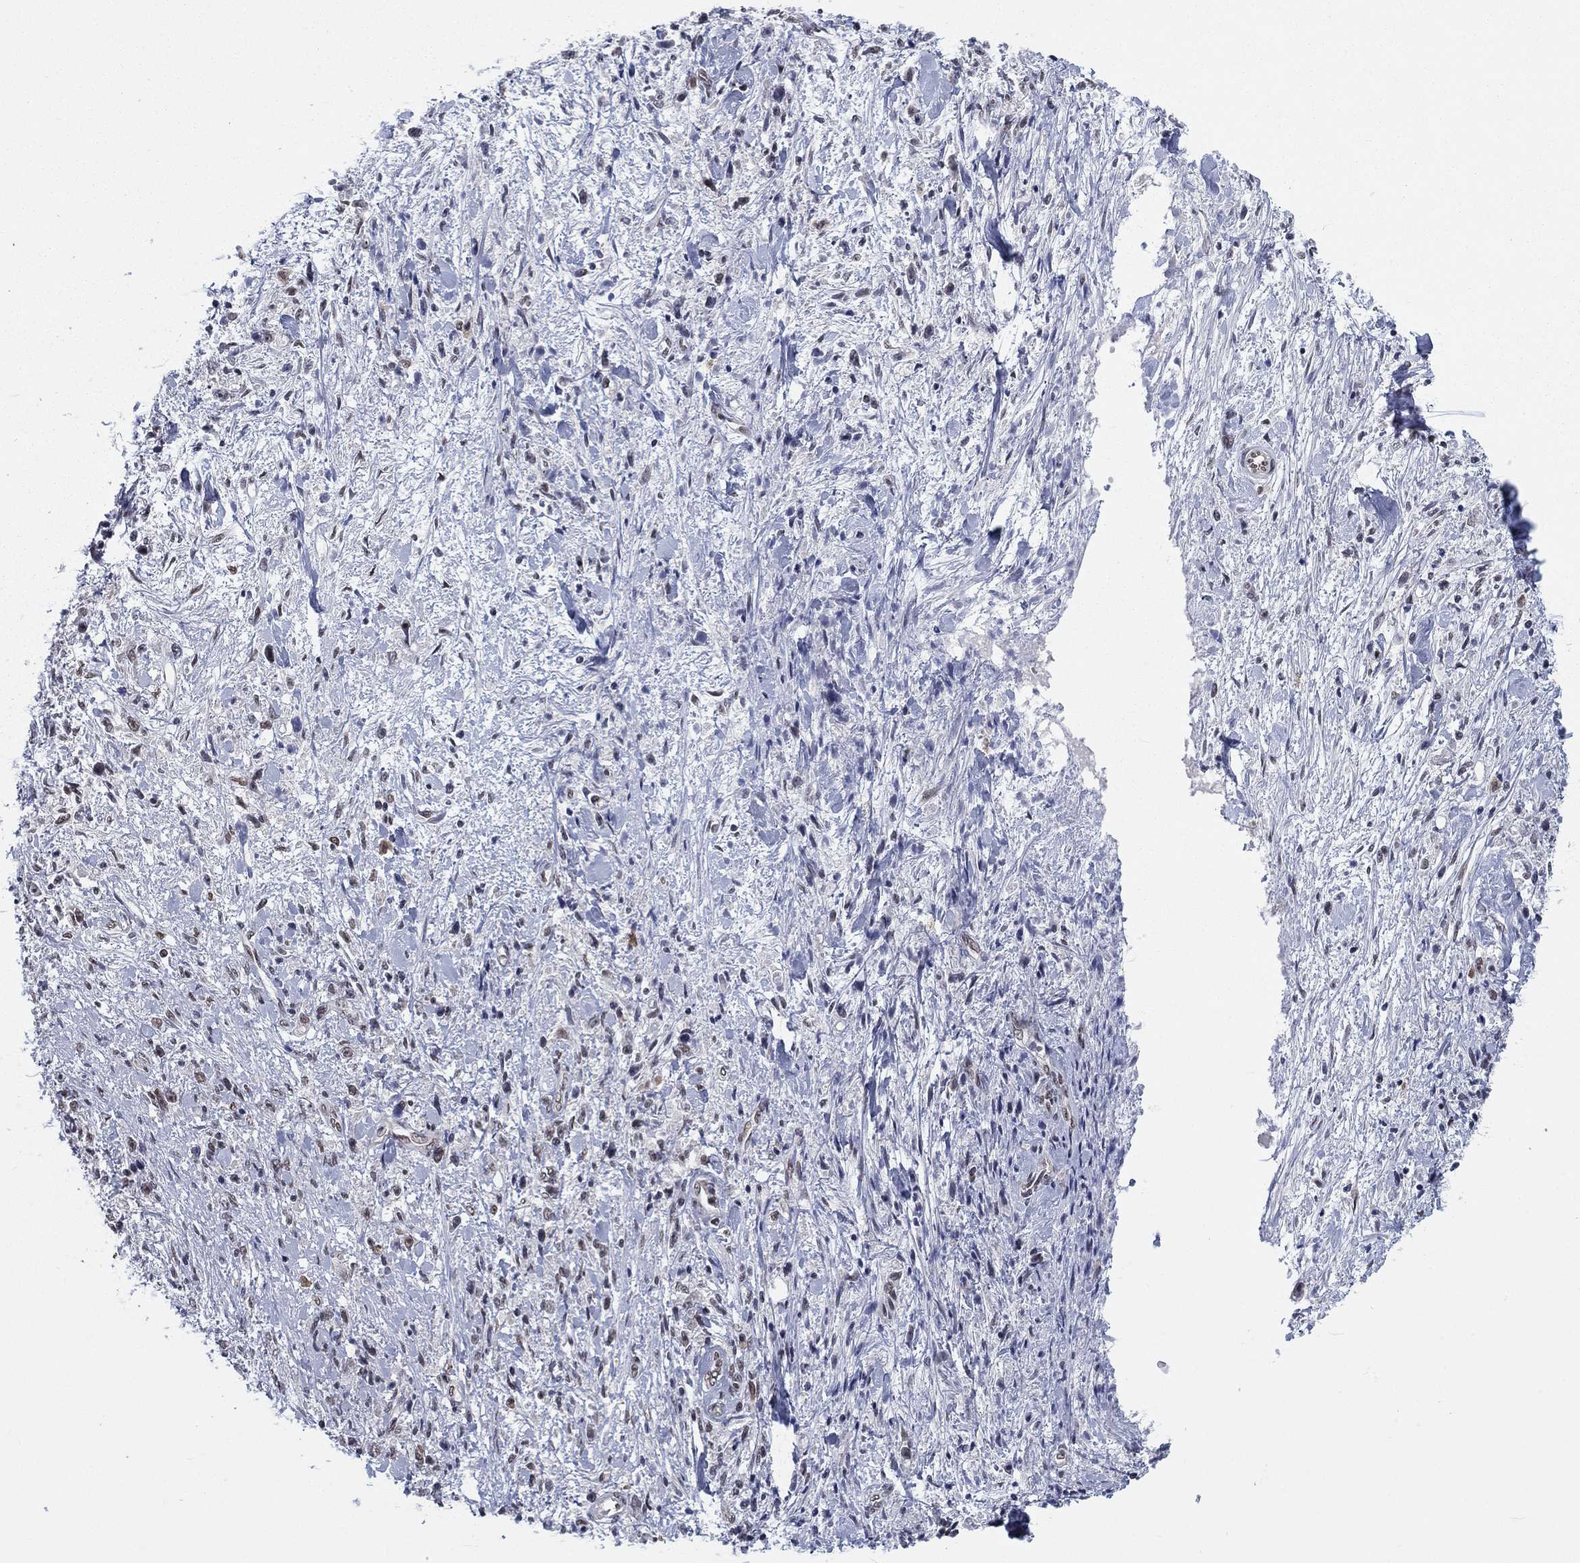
{"staining": {"intensity": "negative", "quantity": "none", "location": "none"}, "tissue": "stomach cancer", "cell_type": "Tumor cells", "image_type": "cancer", "snomed": [{"axis": "morphology", "description": "Adenocarcinoma, NOS"}, {"axis": "topography", "description": "Stomach"}], "caption": "This is a histopathology image of immunohistochemistry staining of stomach adenocarcinoma, which shows no expression in tumor cells.", "gene": "FYTTD1", "patient": {"sex": "female", "age": 59}}